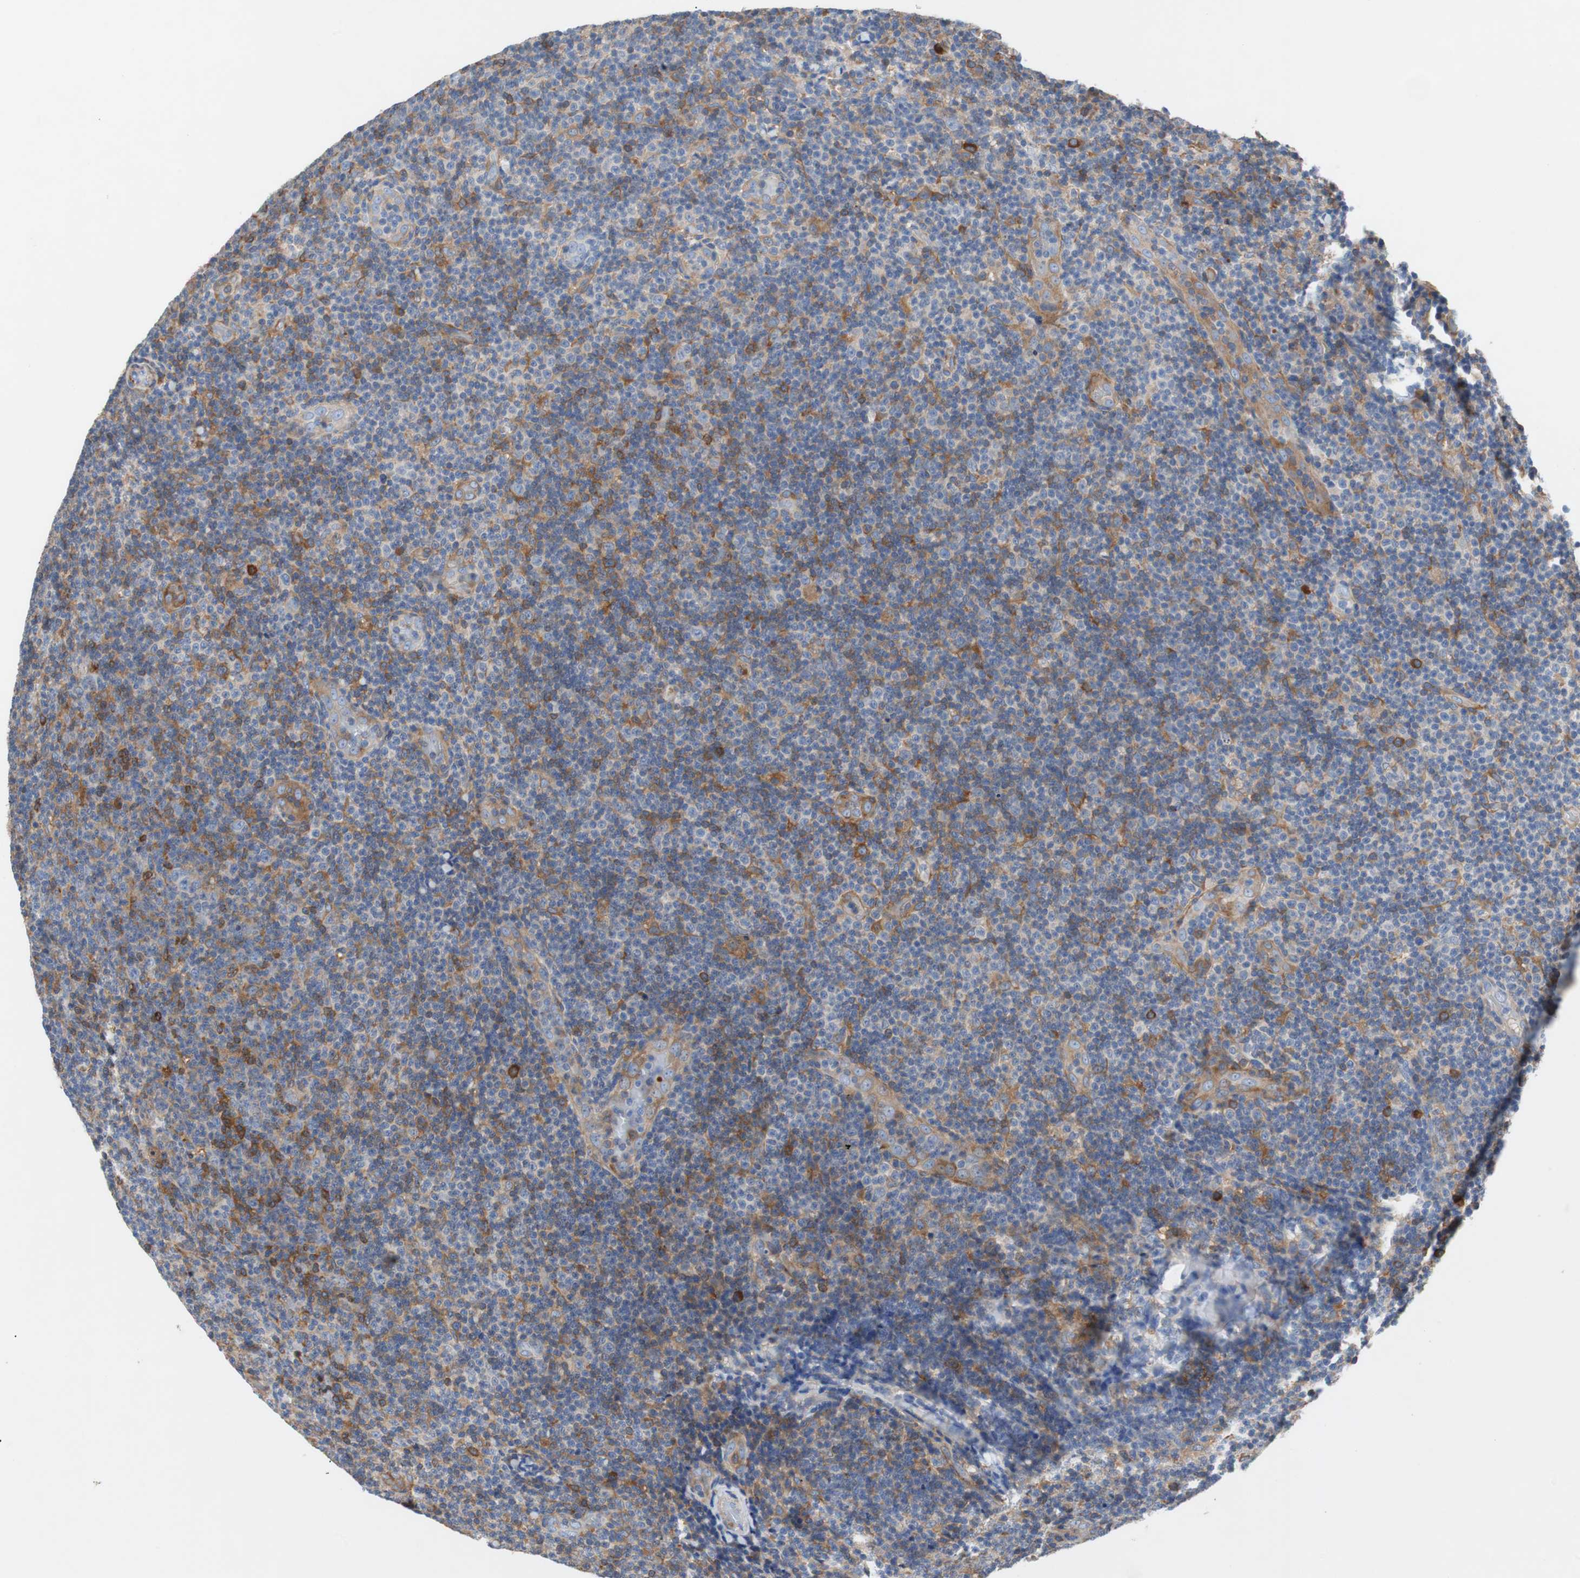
{"staining": {"intensity": "moderate", "quantity": "25%-75%", "location": "cytoplasmic/membranous"}, "tissue": "lymphoma", "cell_type": "Tumor cells", "image_type": "cancer", "snomed": [{"axis": "morphology", "description": "Malignant lymphoma, non-Hodgkin's type, Low grade"}, {"axis": "topography", "description": "Lymph node"}], "caption": "Immunohistochemistry (DAB (3,3'-diaminobenzidine)) staining of lymphoma exhibits moderate cytoplasmic/membranous protein expression in about 25%-75% of tumor cells.", "gene": "GYS1", "patient": {"sex": "male", "age": 83}}